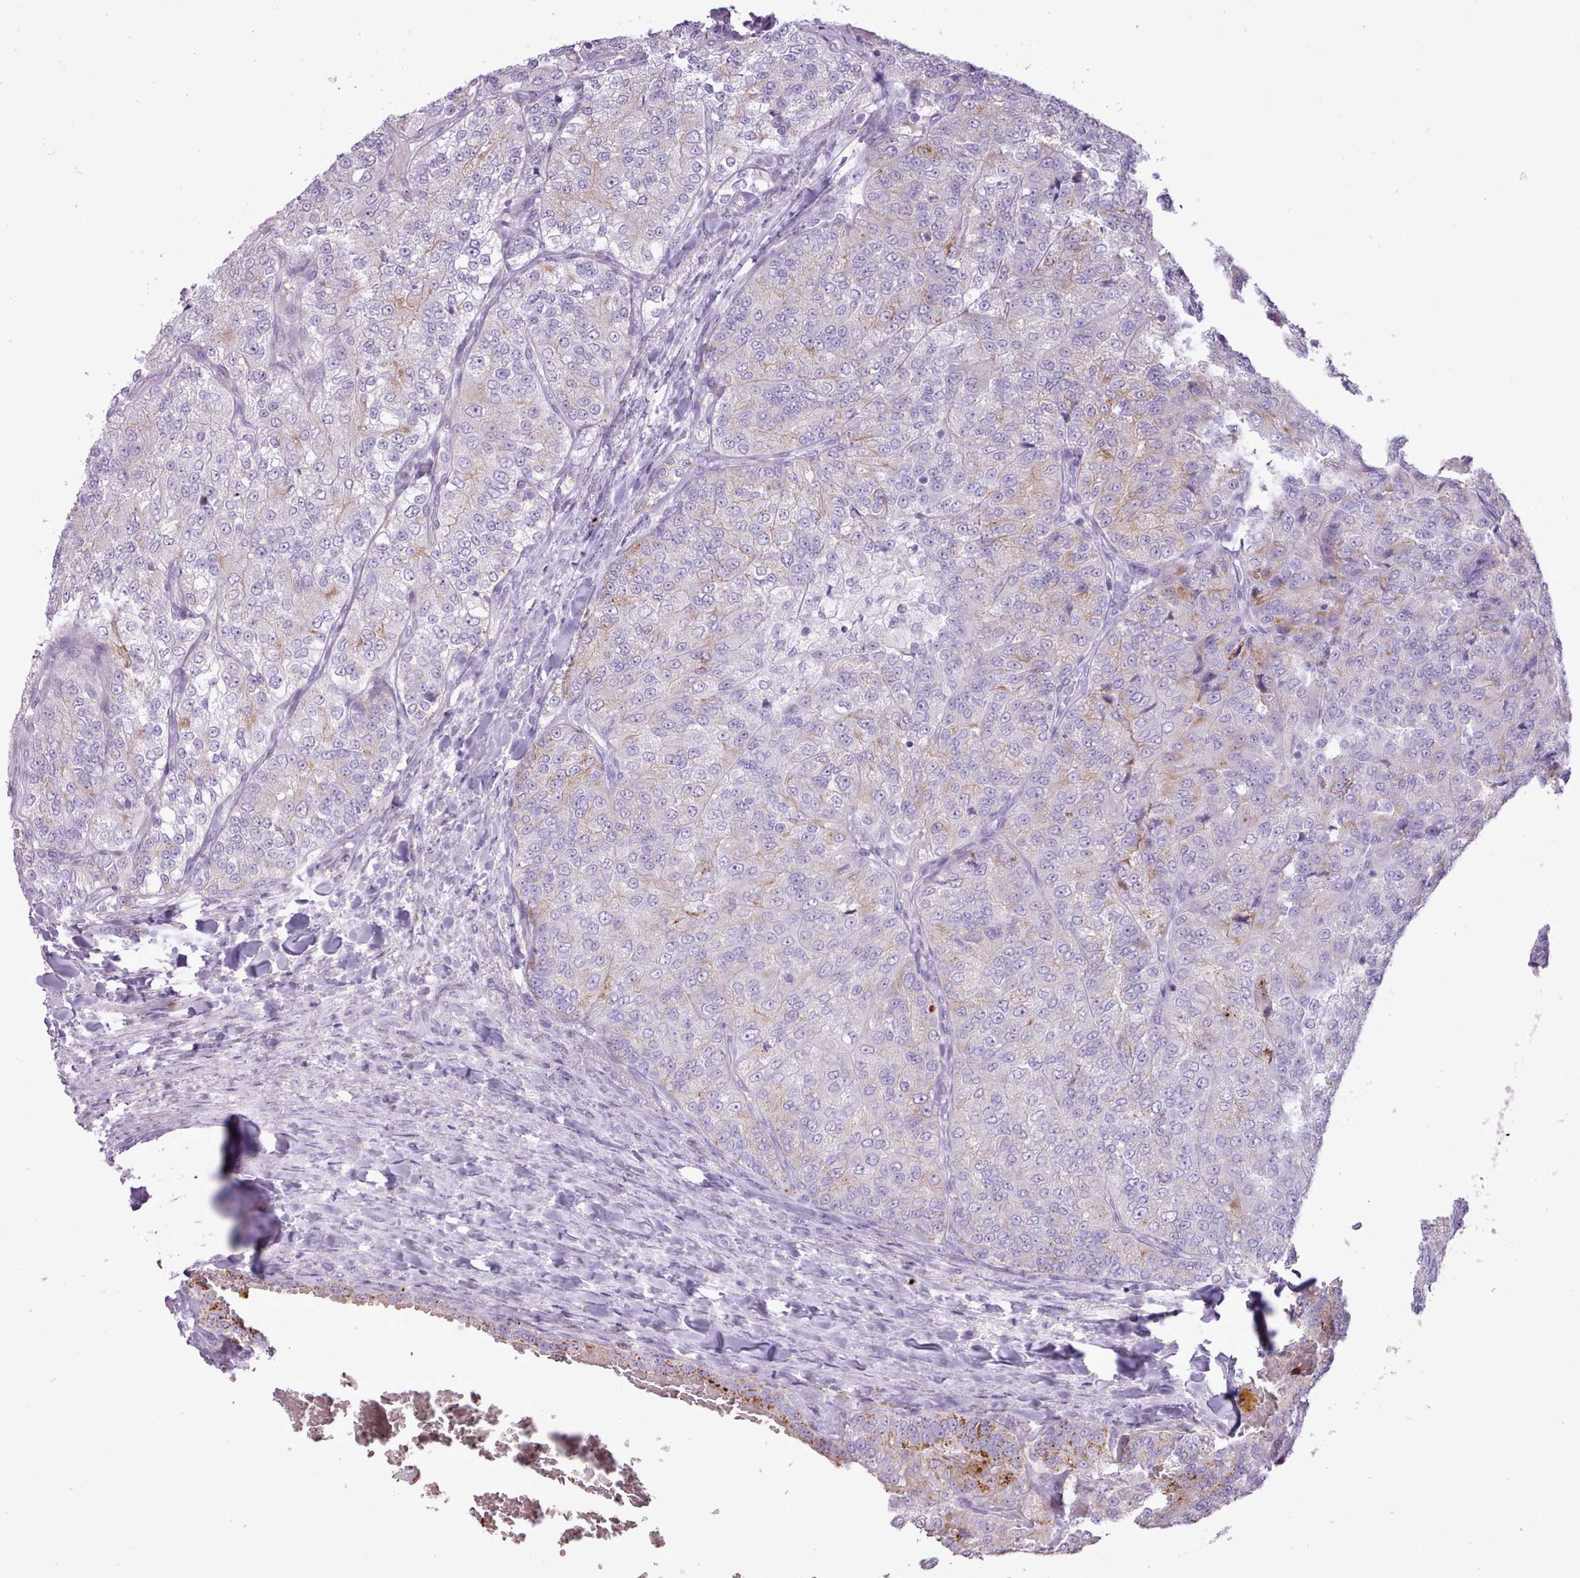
{"staining": {"intensity": "weak", "quantity": "<25%", "location": "cytoplasmic/membranous"}, "tissue": "renal cancer", "cell_type": "Tumor cells", "image_type": "cancer", "snomed": [{"axis": "morphology", "description": "Adenocarcinoma, NOS"}, {"axis": "topography", "description": "Kidney"}], "caption": "A high-resolution micrograph shows IHC staining of renal cancer (adenocarcinoma), which demonstrates no significant positivity in tumor cells.", "gene": "ATRAID", "patient": {"sex": "female", "age": 63}}